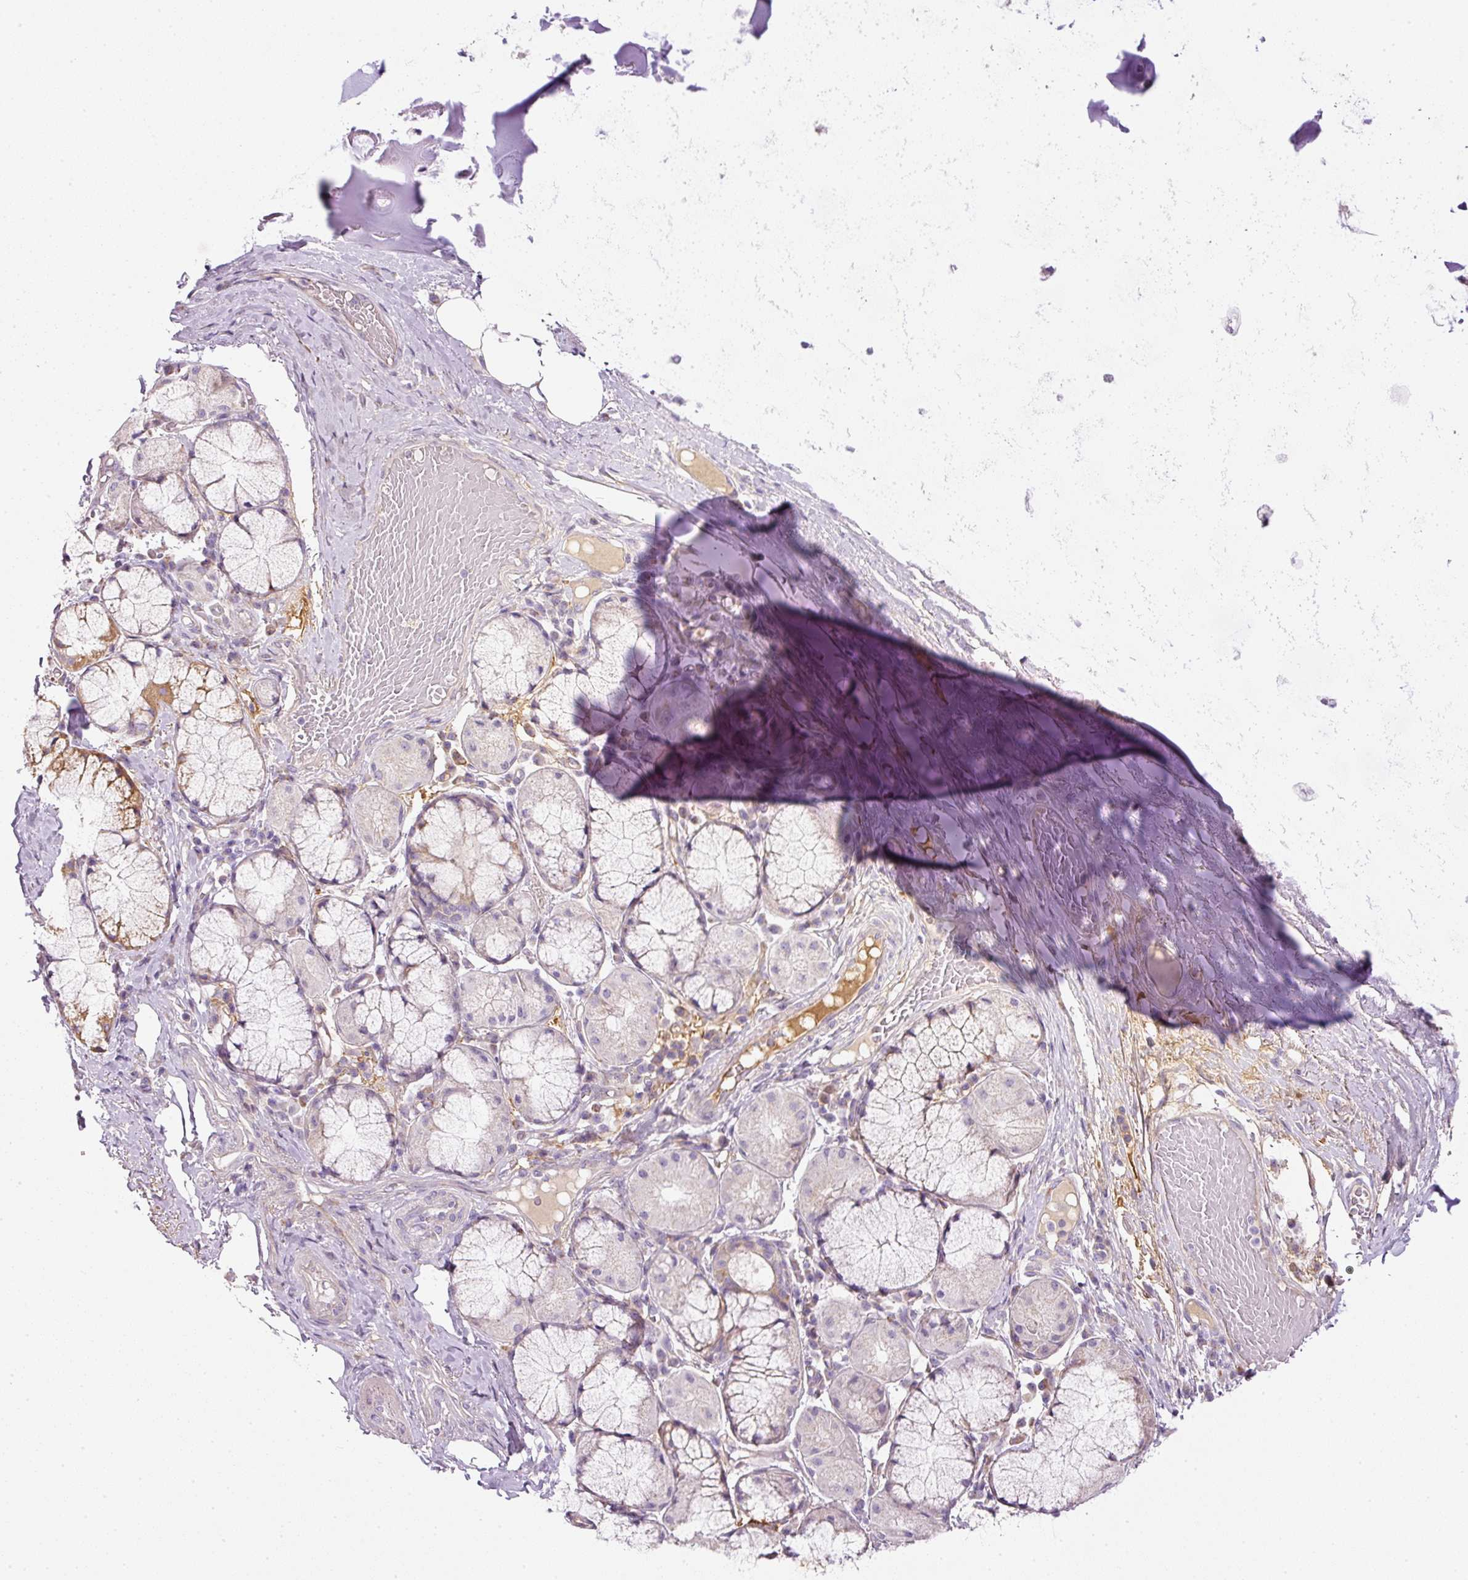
{"staining": {"intensity": "negative", "quantity": "none", "location": "none"}, "tissue": "adipose tissue", "cell_type": "Adipocytes", "image_type": "normal", "snomed": [{"axis": "morphology", "description": "Normal tissue, NOS"}, {"axis": "topography", "description": "Cartilage tissue"}, {"axis": "topography", "description": "Bronchus"}], "caption": "This is an immunohistochemistry (IHC) photomicrograph of benign human adipose tissue. There is no staining in adipocytes.", "gene": "KPNA5", "patient": {"sex": "male", "age": 56}}